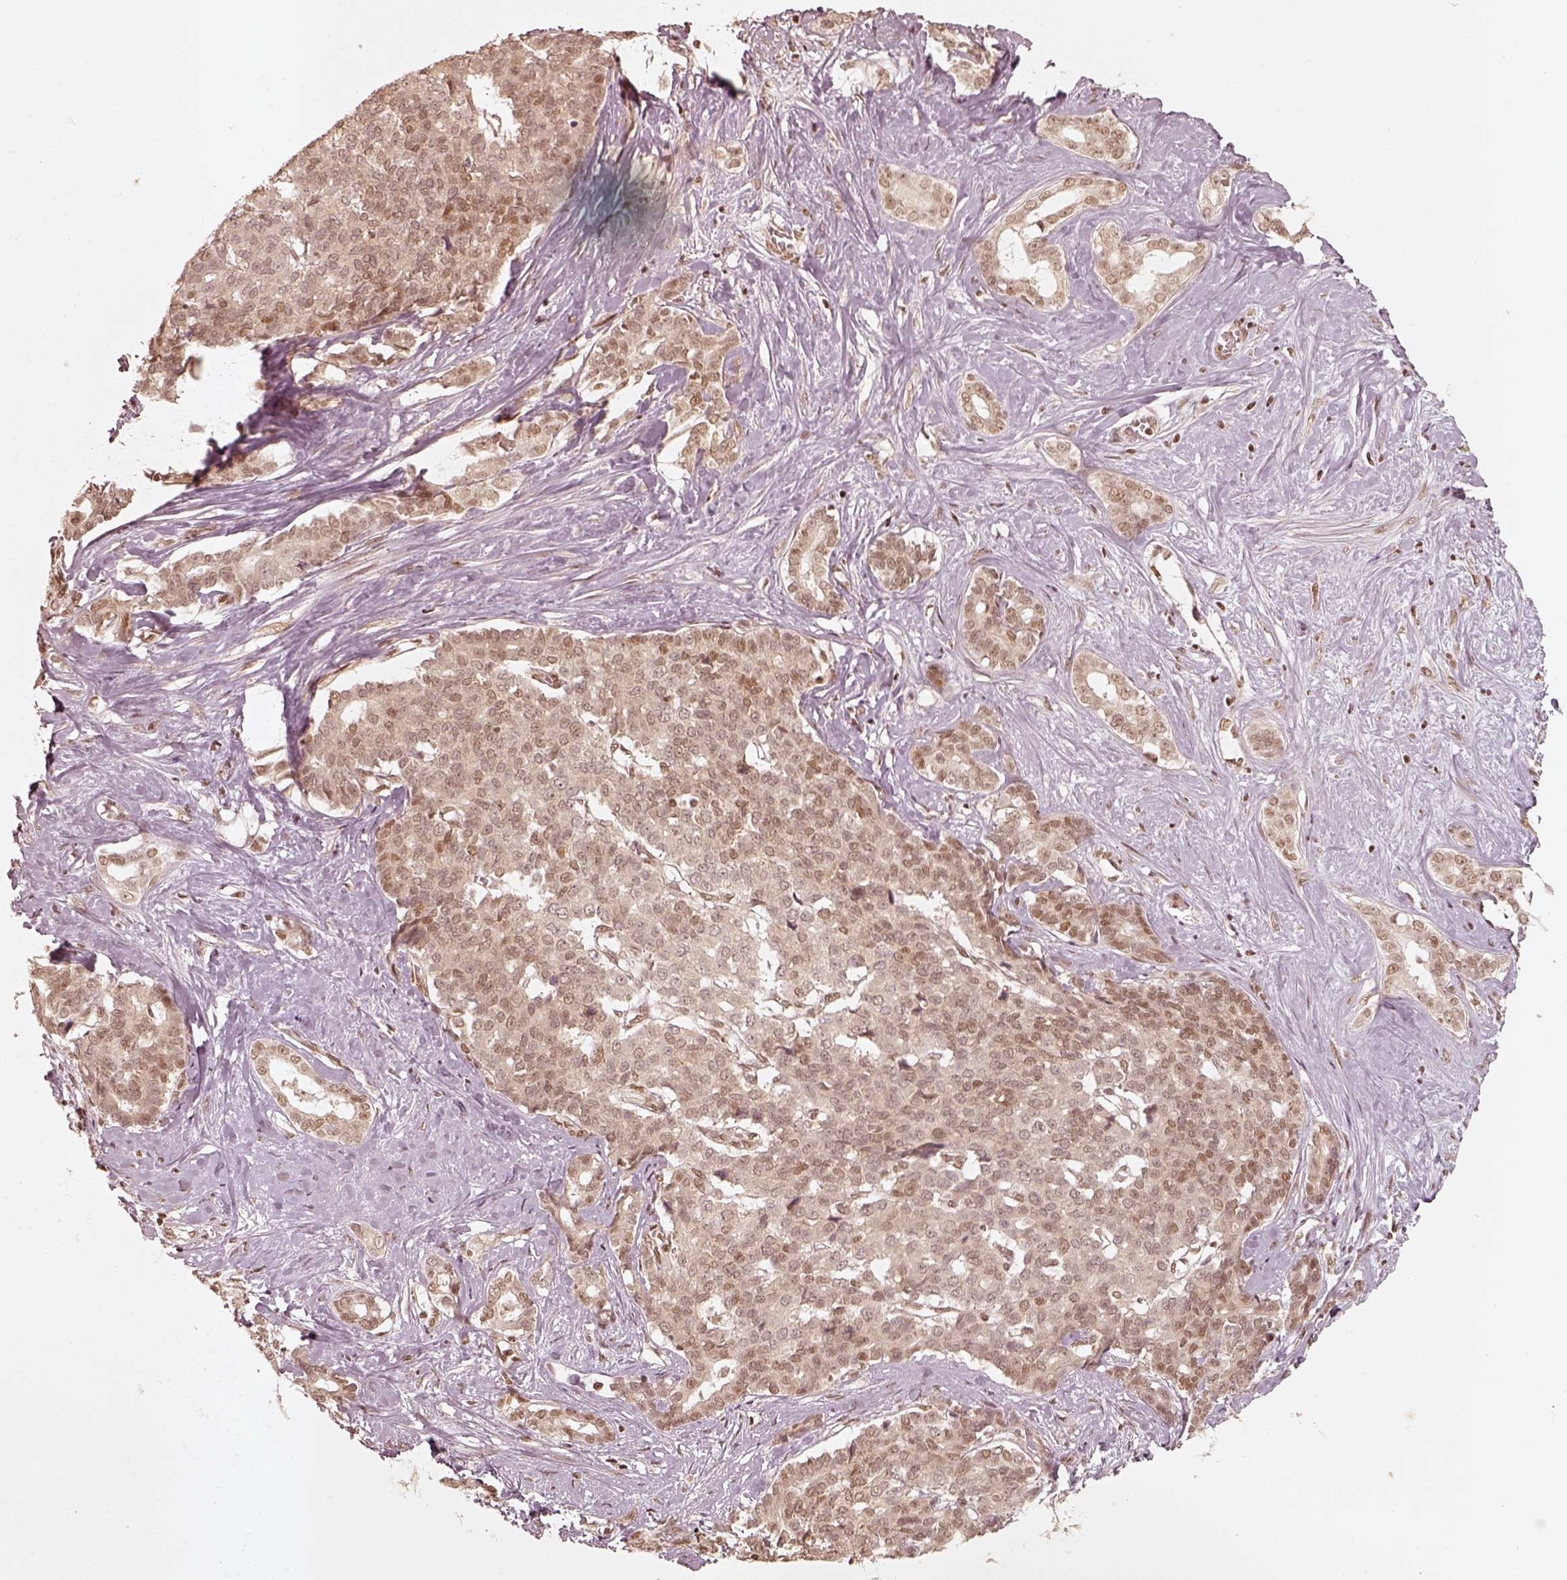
{"staining": {"intensity": "moderate", "quantity": "<25%", "location": "nuclear"}, "tissue": "liver cancer", "cell_type": "Tumor cells", "image_type": "cancer", "snomed": [{"axis": "morphology", "description": "Cholangiocarcinoma"}, {"axis": "topography", "description": "Liver"}], "caption": "Immunohistochemistry of human cholangiocarcinoma (liver) shows low levels of moderate nuclear positivity in about <25% of tumor cells.", "gene": "GMEB2", "patient": {"sex": "female", "age": 47}}